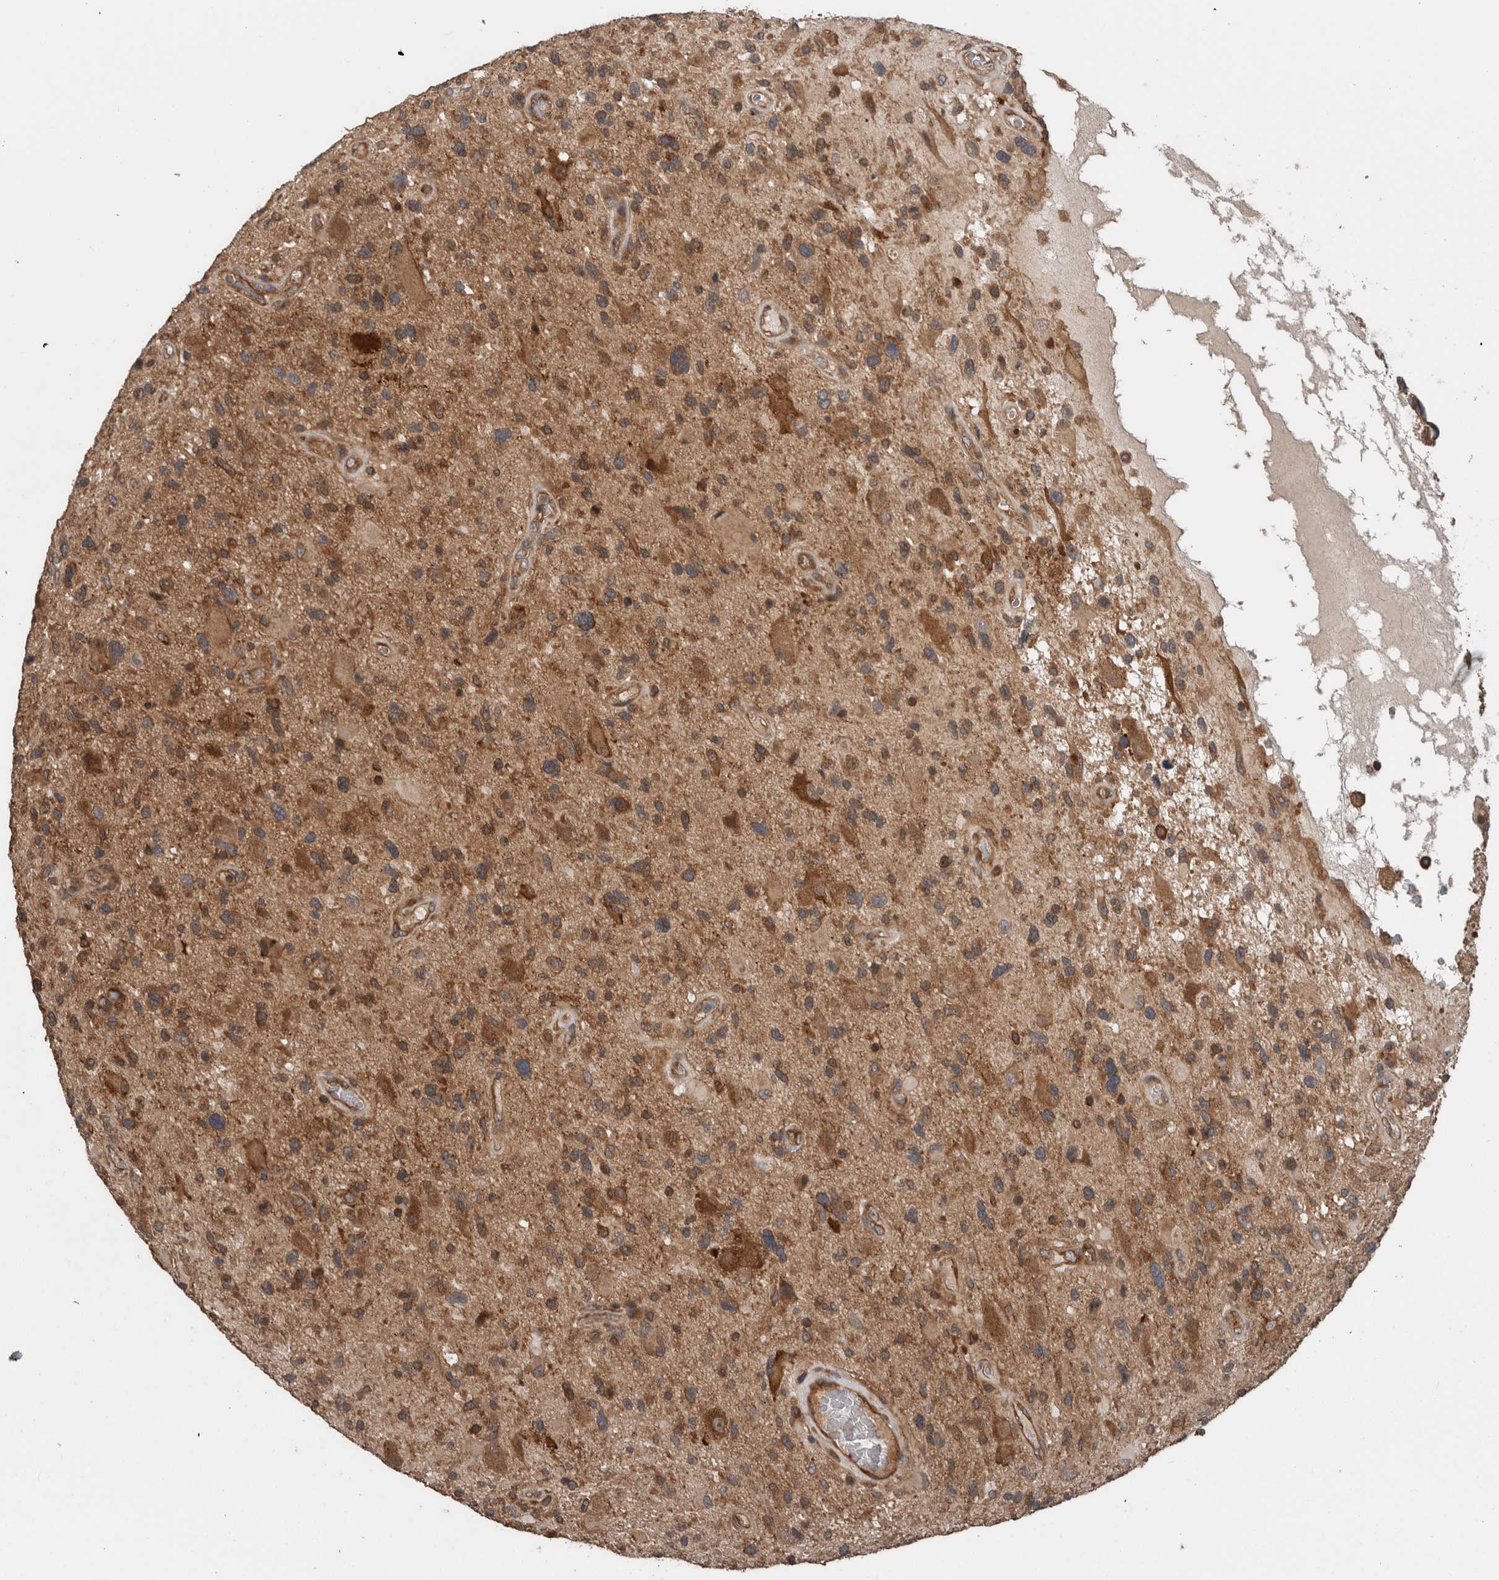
{"staining": {"intensity": "moderate", "quantity": ">75%", "location": "cytoplasmic/membranous"}, "tissue": "glioma", "cell_type": "Tumor cells", "image_type": "cancer", "snomed": [{"axis": "morphology", "description": "Glioma, malignant, High grade"}, {"axis": "topography", "description": "Brain"}], "caption": "A brown stain shows moderate cytoplasmic/membranous positivity of a protein in human glioma tumor cells. The staining was performed using DAB (3,3'-diaminobenzidine) to visualize the protein expression in brown, while the nuclei were stained in blue with hematoxylin (Magnification: 20x).", "gene": "RIOK3", "patient": {"sex": "male", "age": 33}}